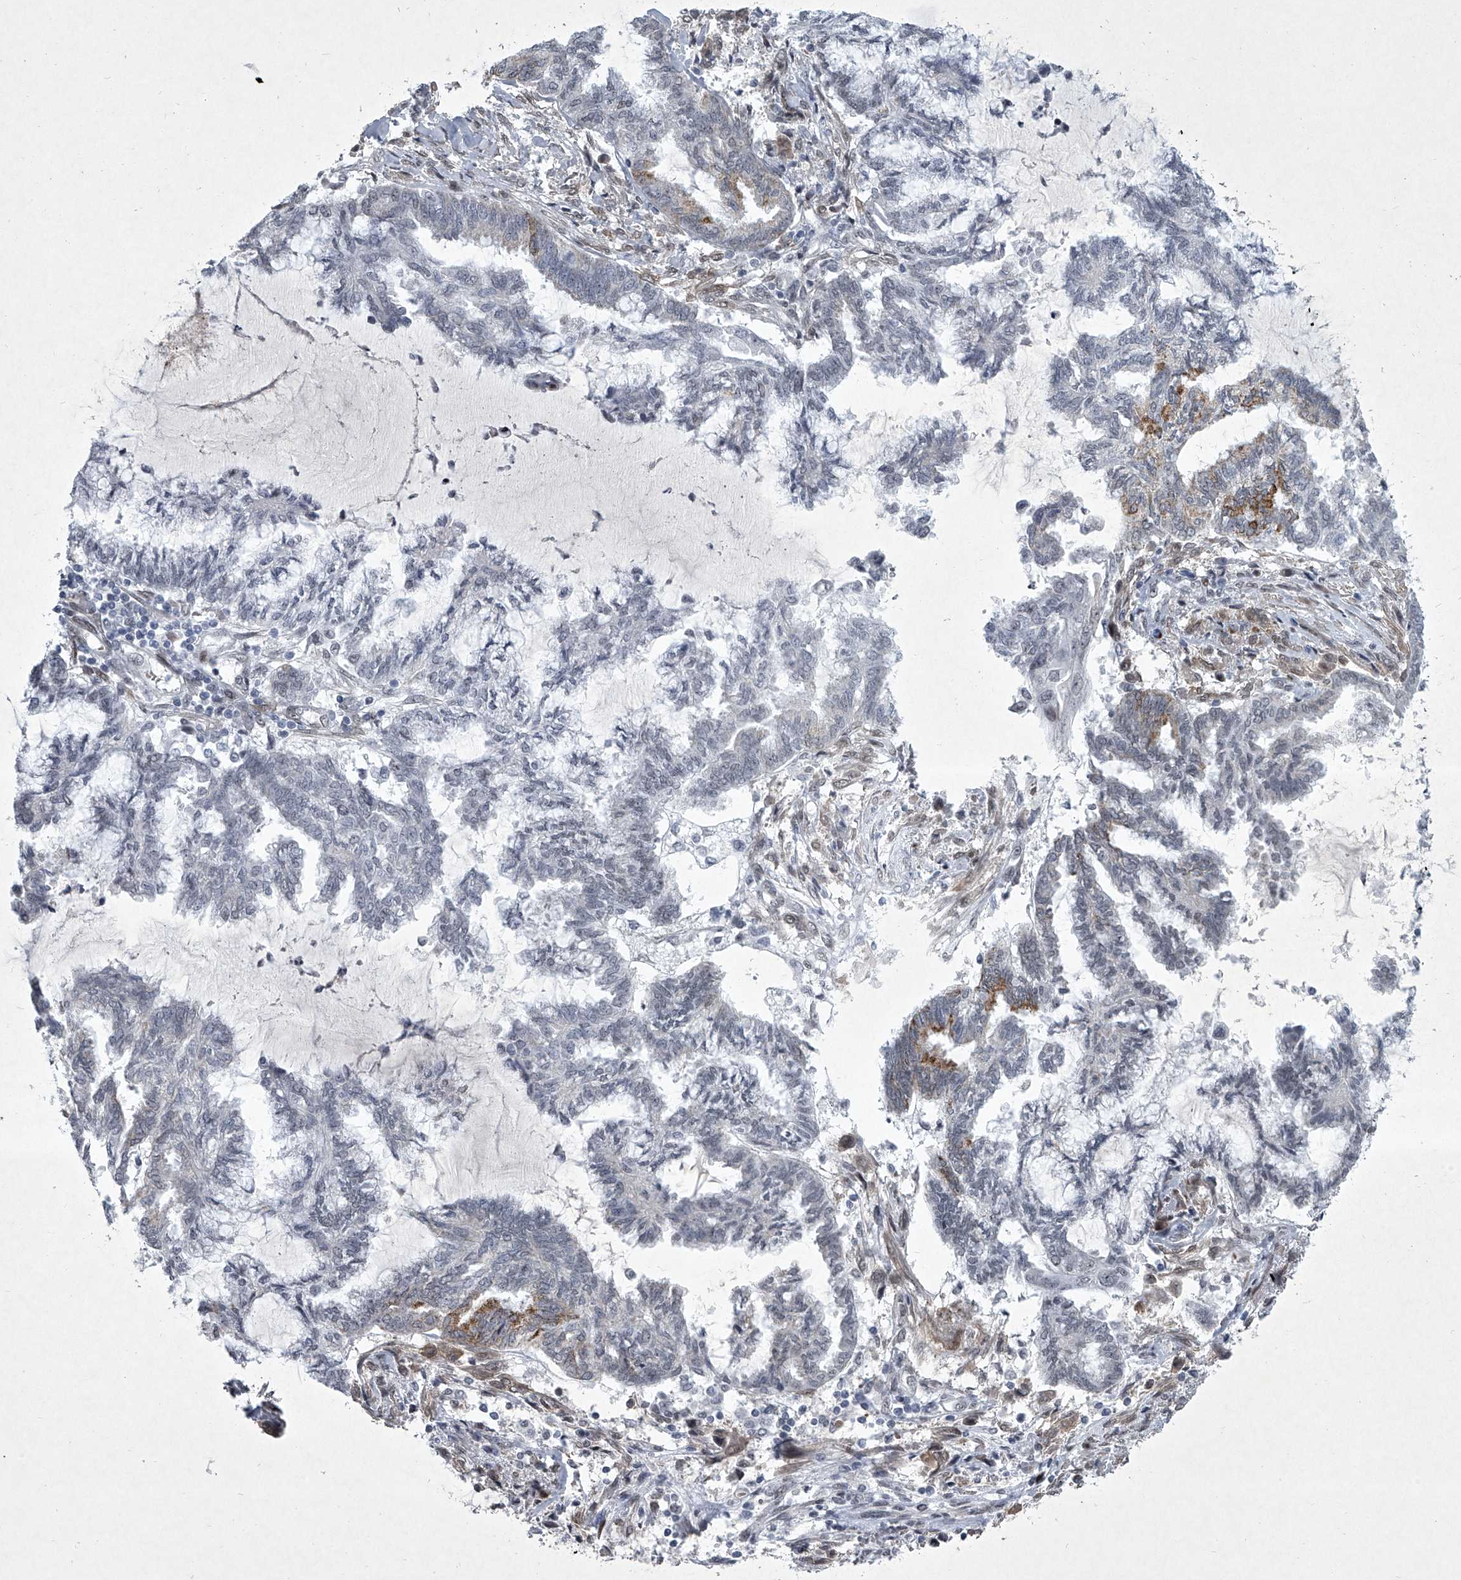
{"staining": {"intensity": "moderate", "quantity": "<25%", "location": "cytoplasmic/membranous"}, "tissue": "endometrial cancer", "cell_type": "Tumor cells", "image_type": "cancer", "snomed": [{"axis": "morphology", "description": "Adenocarcinoma, NOS"}, {"axis": "topography", "description": "Endometrium"}], "caption": "Approximately <25% of tumor cells in adenocarcinoma (endometrial) display moderate cytoplasmic/membranous protein positivity as visualized by brown immunohistochemical staining.", "gene": "MLLT1", "patient": {"sex": "female", "age": 86}}